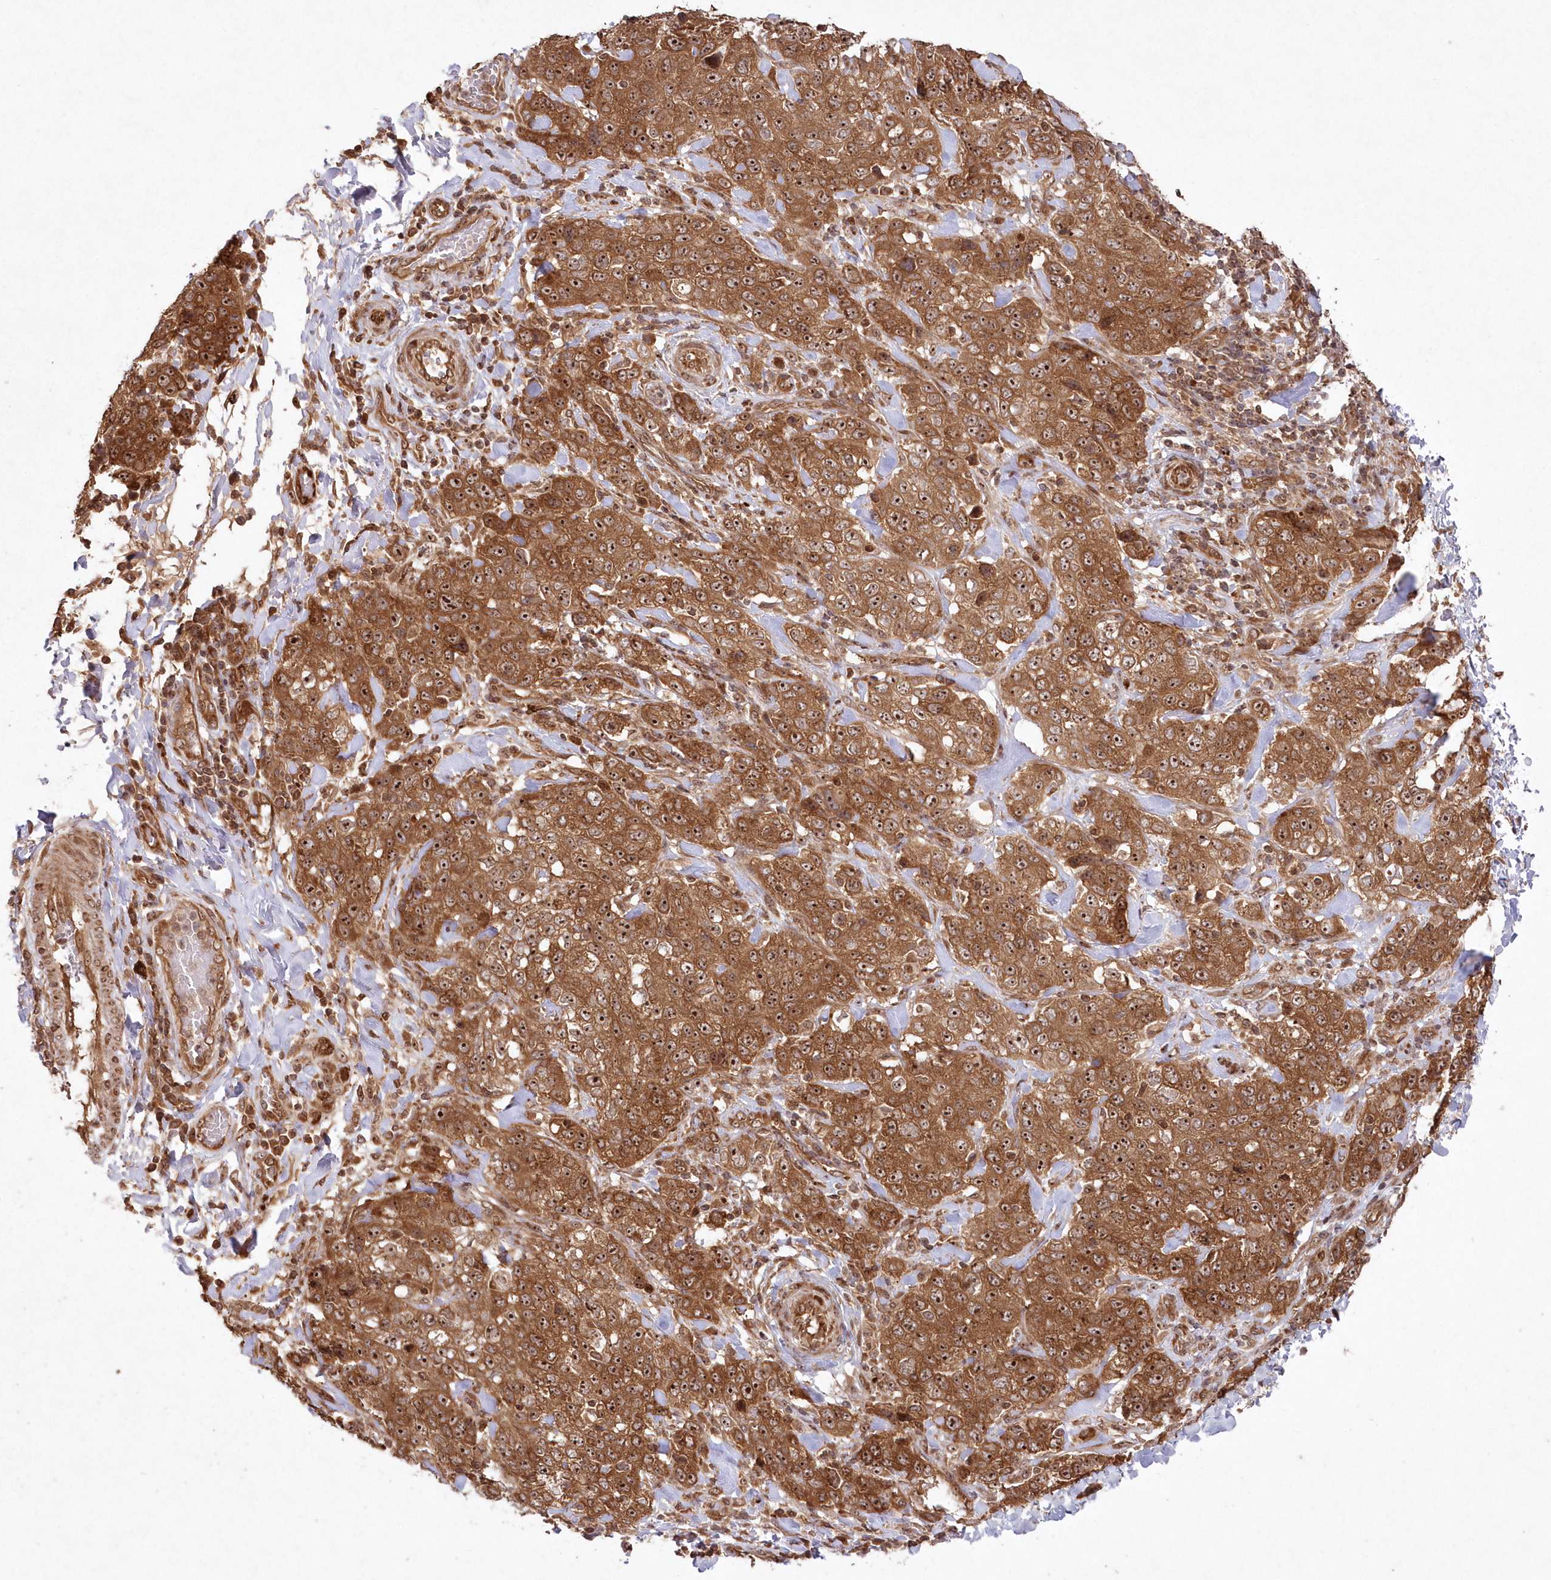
{"staining": {"intensity": "moderate", "quantity": ">75%", "location": "cytoplasmic/membranous,nuclear"}, "tissue": "stomach cancer", "cell_type": "Tumor cells", "image_type": "cancer", "snomed": [{"axis": "morphology", "description": "Adenocarcinoma, NOS"}, {"axis": "topography", "description": "Stomach"}], "caption": "The micrograph displays immunohistochemical staining of stomach cancer. There is moderate cytoplasmic/membranous and nuclear positivity is identified in approximately >75% of tumor cells. The staining was performed using DAB, with brown indicating positive protein expression. Nuclei are stained blue with hematoxylin.", "gene": "SERINC1", "patient": {"sex": "male", "age": 48}}